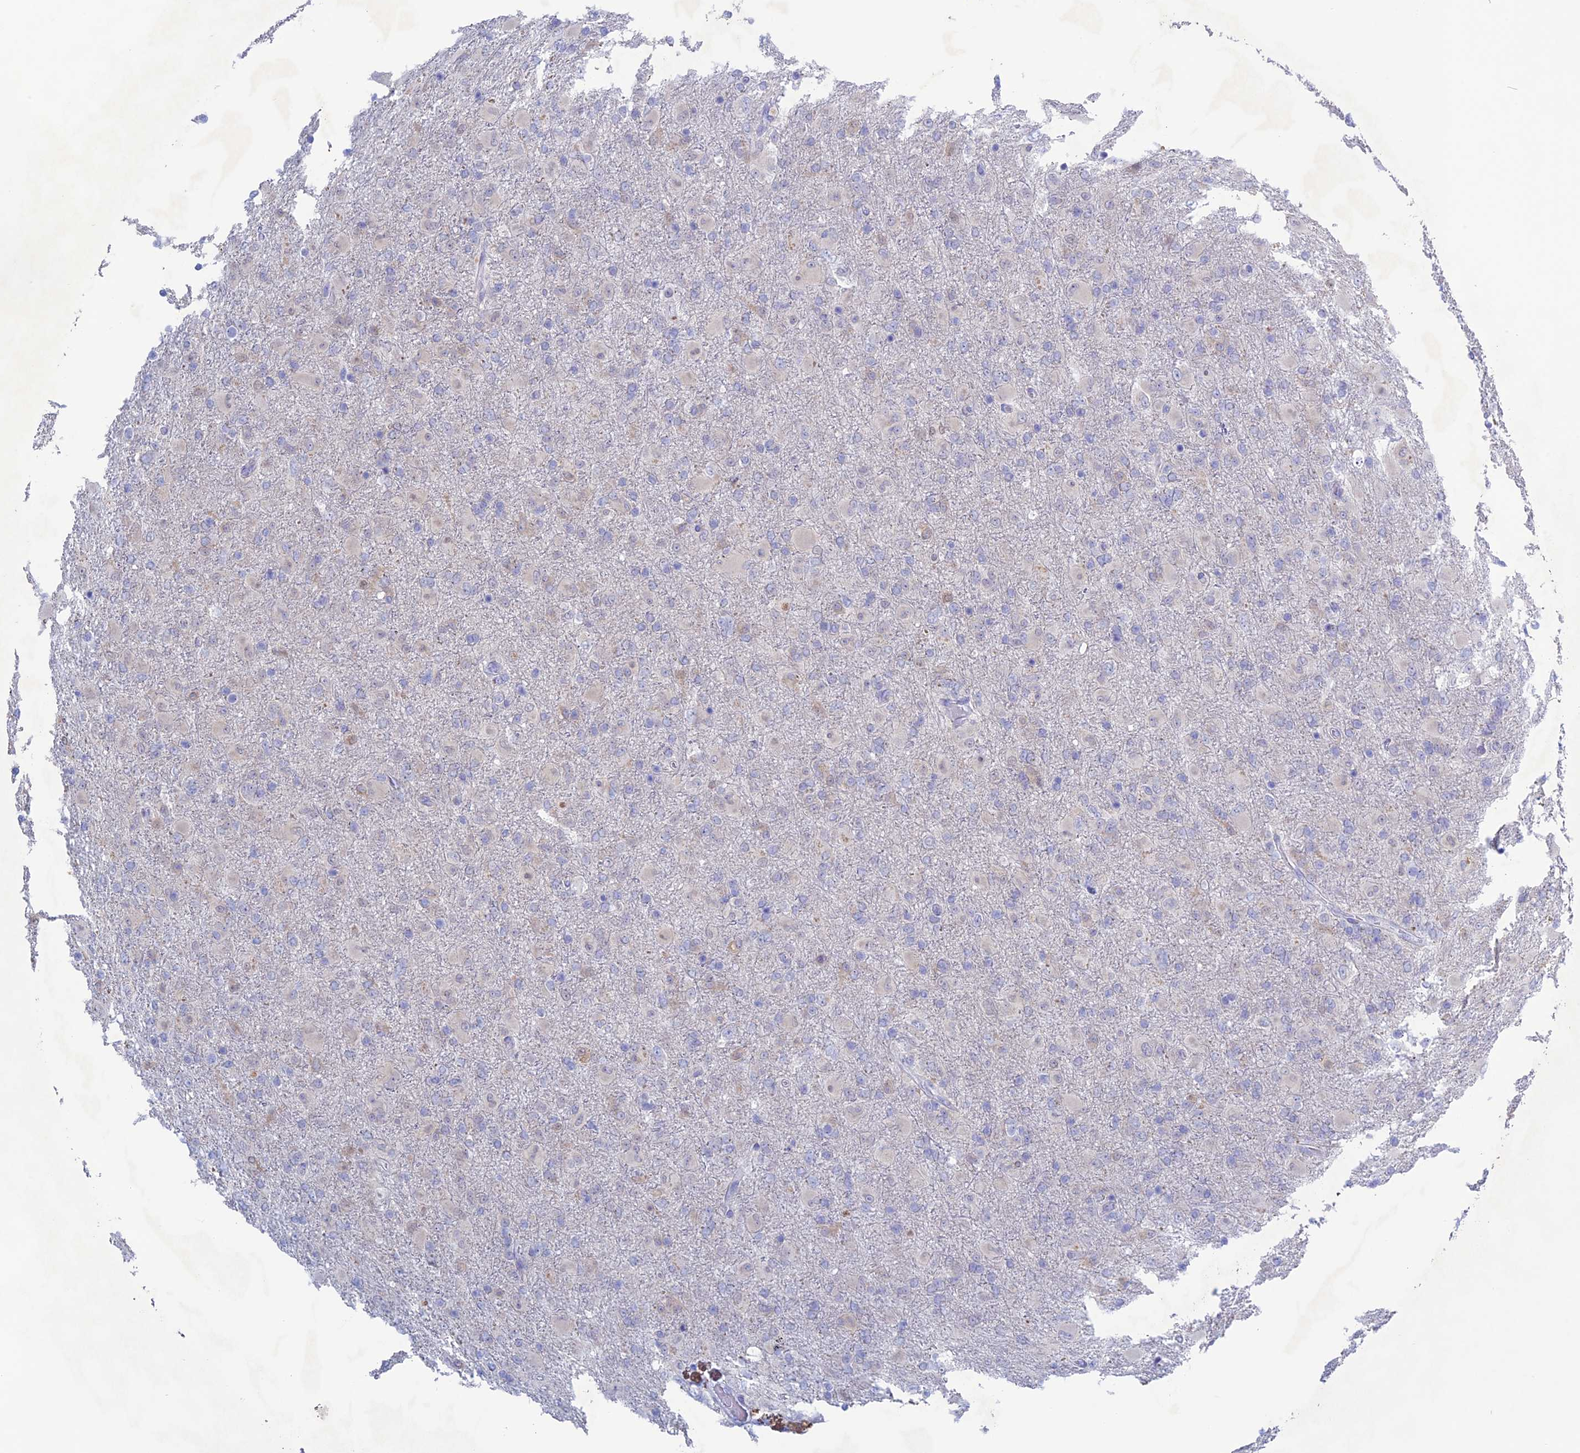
{"staining": {"intensity": "negative", "quantity": "none", "location": "none"}, "tissue": "glioma", "cell_type": "Tumor cells", "image_type": "cancer", "snomed": [{"axis": "morphology", "description": "Glioma, malignant, Low grade"}, {"axis": "topography", "description": "Brain"}], "caption": "This photomicrograph is of glioma stained with immunohistochemistry (IHC) to label a protein in brown with the nuclei are counter-stained blue. There is no staining in tumor cells.", "gene": "LHFPL2", "patient": {"sex": "male", "age": 65}}